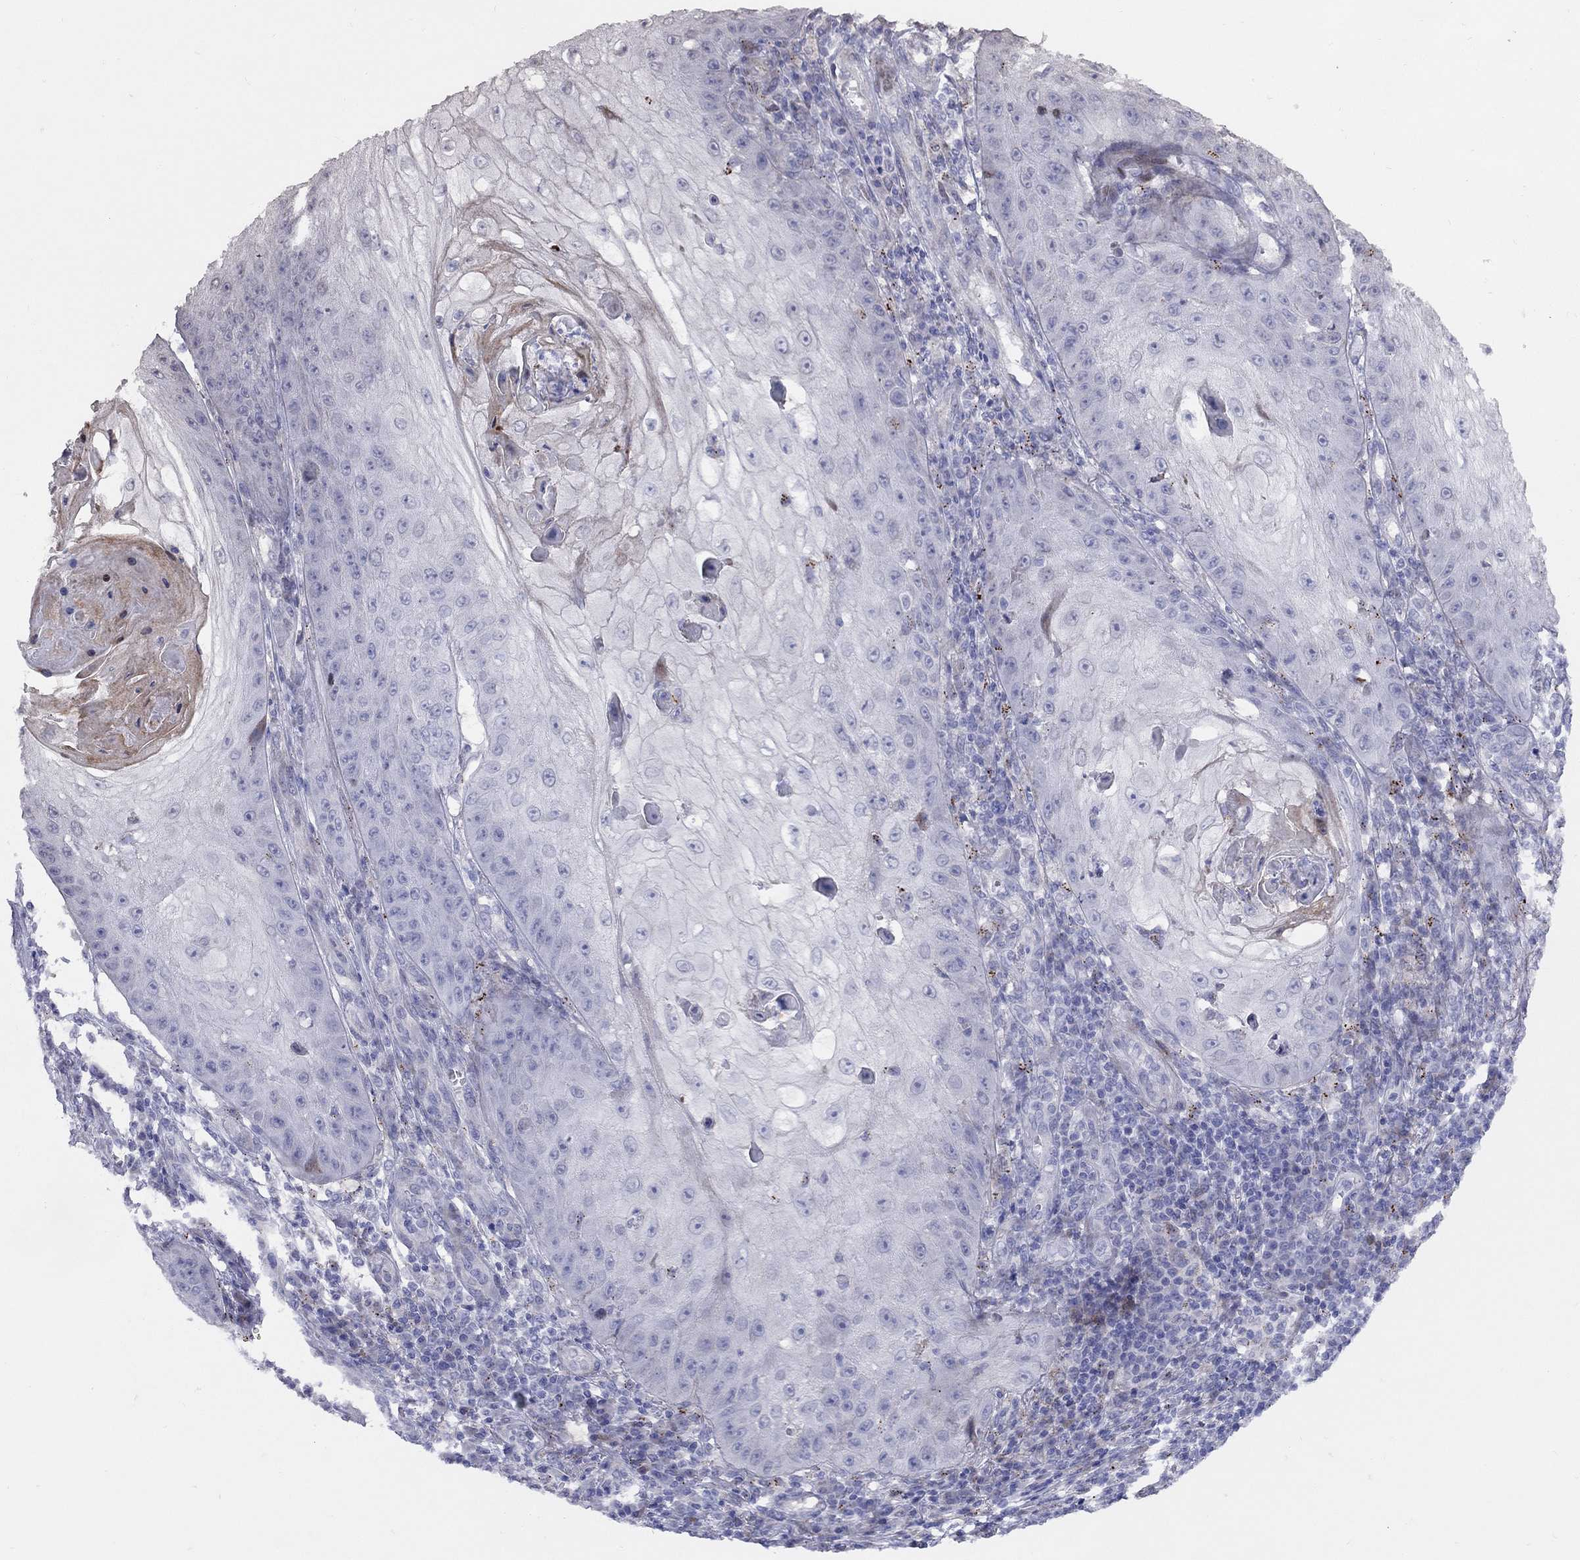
{"staining": {"intensity": "moderate", "quantity": "<25%", "location": "cytoplasmic/membranous"}, "tissue": "skin cancer", "cell_type": "Tumor cells", "image_type": "cancer", "snomed": [{"axis": "morphology", "description": "Squamous cell carcinoma, NOS"}, {"axis": "topography", "description": "Skin"}], "caption": "Immunohistochemistry (IHC) photomicrograph of neoplastic tissue: human skin squamous cell carcinoma stained using immunohistochemistry displays low levels of moderate protein expression localized specifically in the cytoplasmic/membranous of tumor cells, appearing as a cytoplasmic/membranous brown color.", "gene": "MAGEB4", "patient": {"sex": "male", "age": 70}}